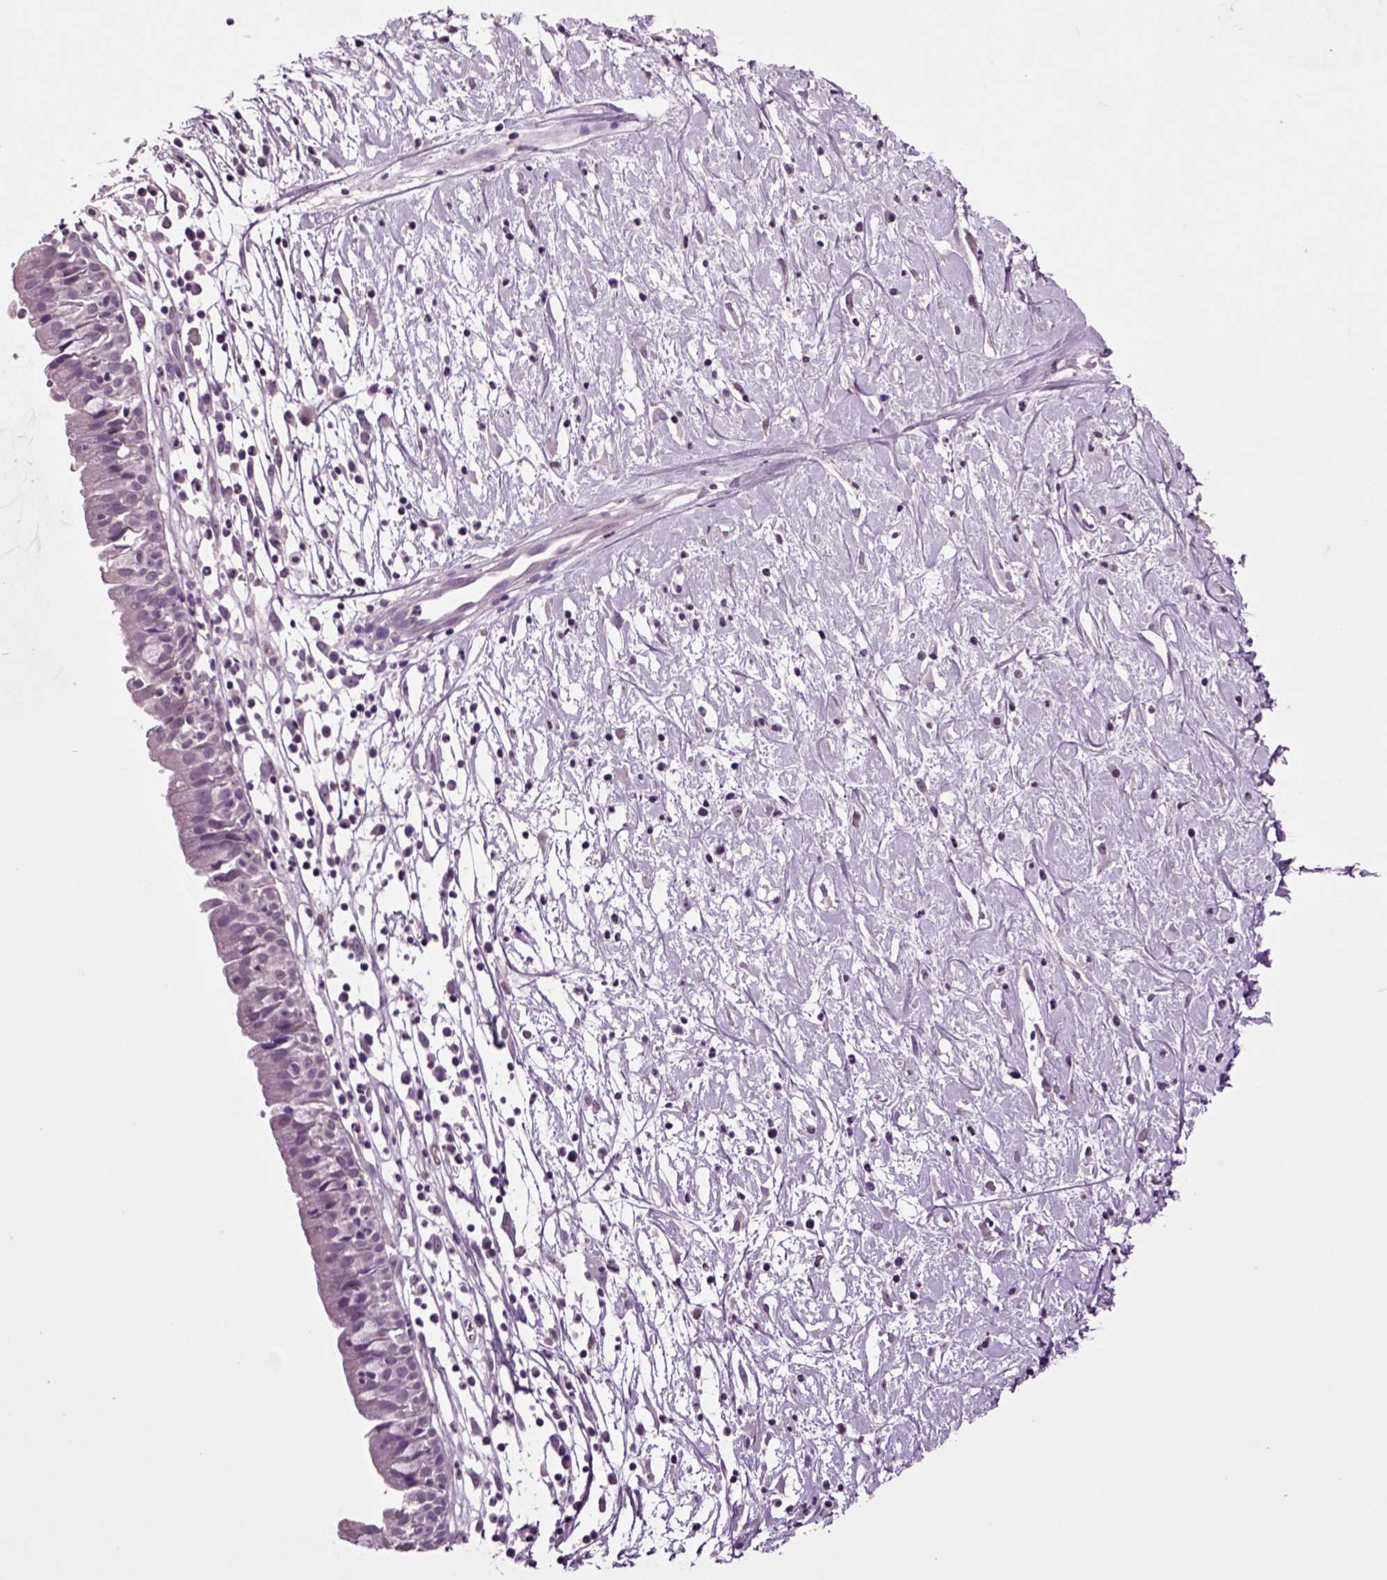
{"staining": {"intensity": "negative", "quantity": "none", "location": "none"}, "tissue": "nasopharynx", "cell_type": "Respiratory epithelial cells", "image_type": "normal", "snomed": [{"axis": "morphology", "description": "Normal tissue, NOS"}, {"axis": "topography", "description": "Nasopharynx"}], "caption": "Nasopharynx stained for a protein using immunohistochemistry (IHC) exhibits no positivity respiratory epithelial cells.", "gene": "CRHR1", "patient": {"sex": "male", "age": 9}}